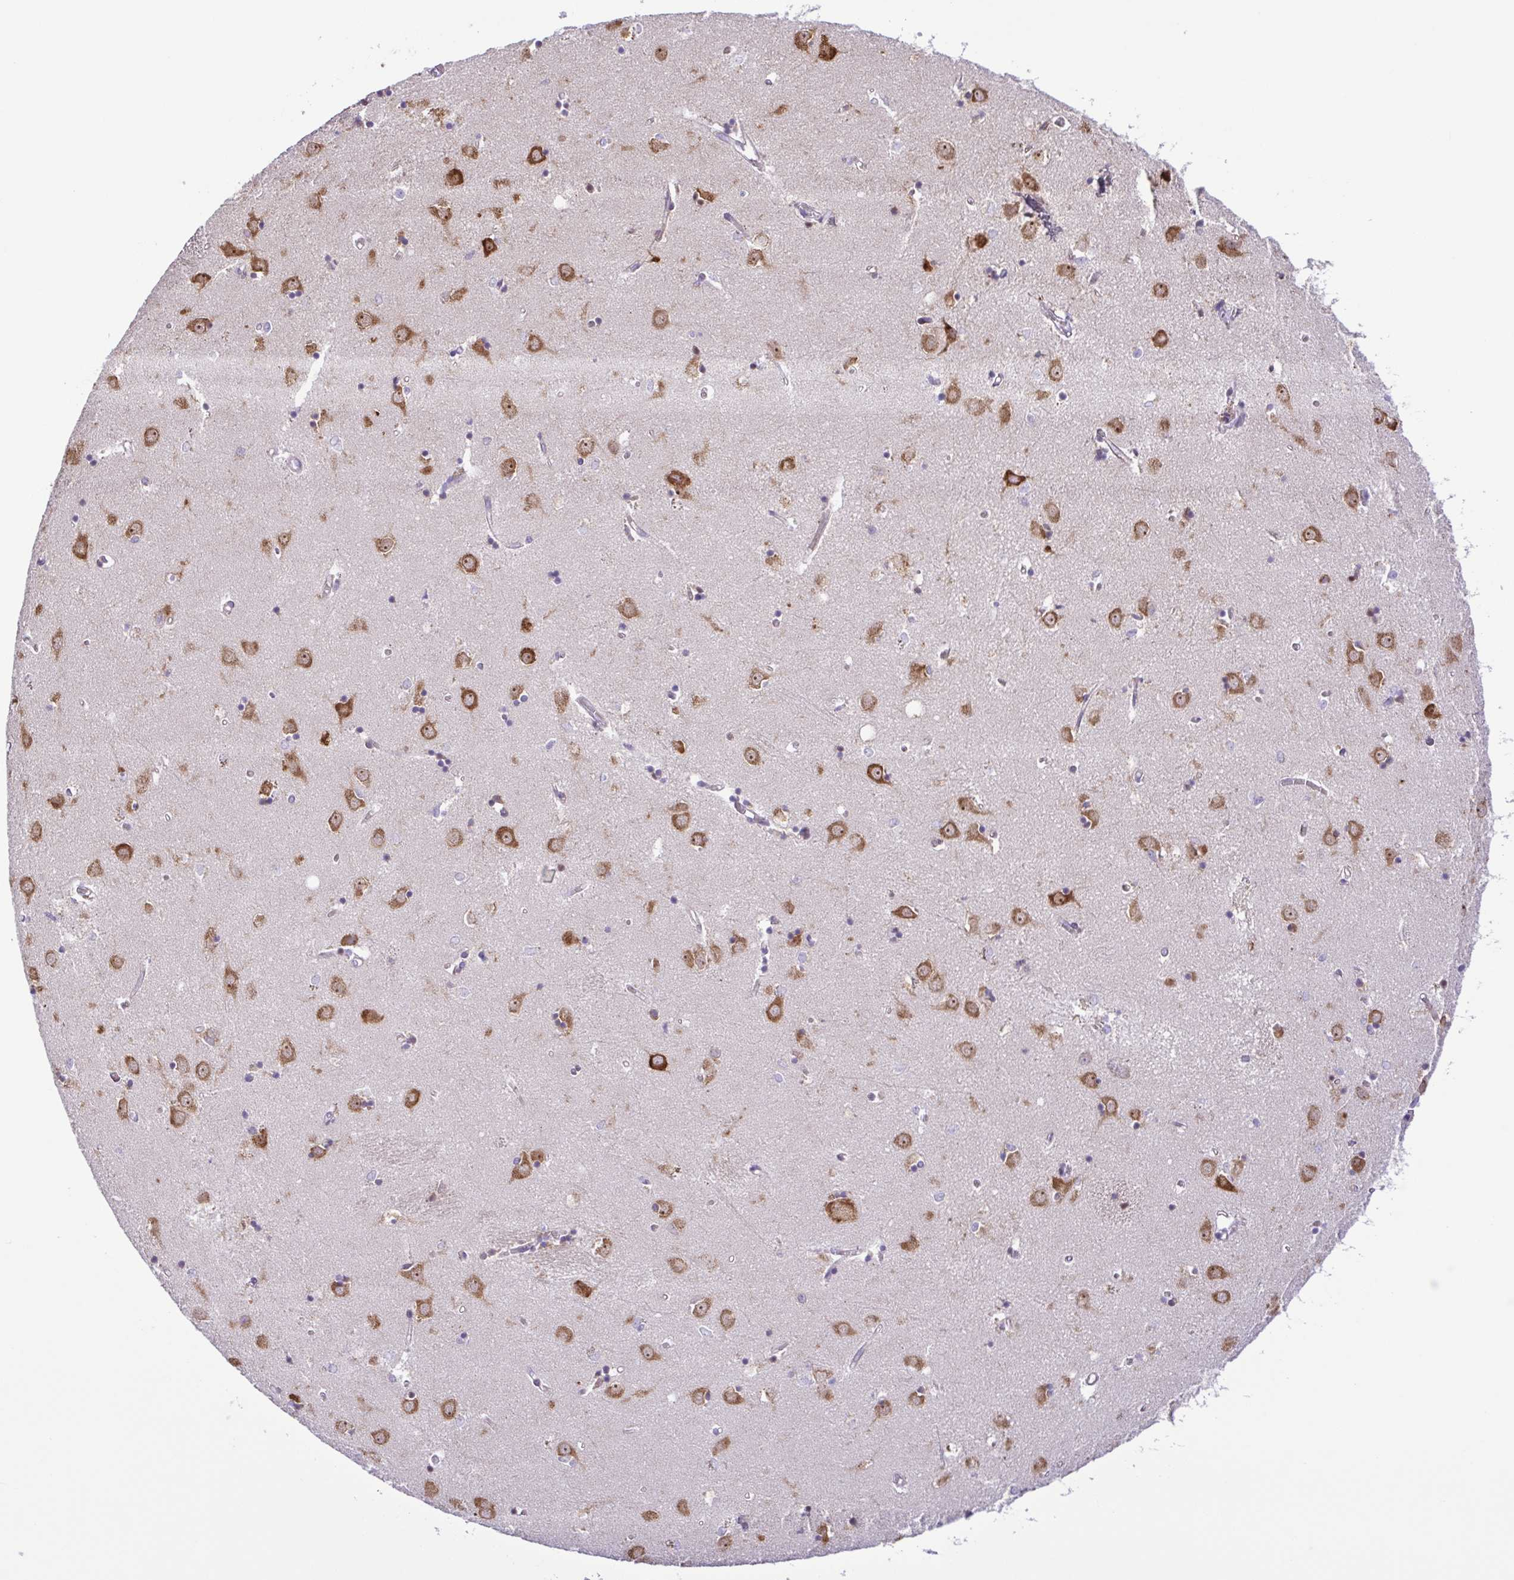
{"staining": {"intensity": "moderate", "quantity": ">75%", "location": "cytoplasmic/membranous"}, "tissue": "caudate", "cell_type": "Glial cells", "image_type": "normal", "snomed": [{"axis": "morphology", "description": "Normal tissue, NOS"}, {"axis": "topography", "description": "Lateral ventricle wall"}], "caption": "Caudate stained with immunohistochemistry (IHC) shows moderate cytoplasmic/membranous positivity in approximately >75% of glial cells.", "gene": "FLT1", "patient": {"sex": "male", "age": 54}}